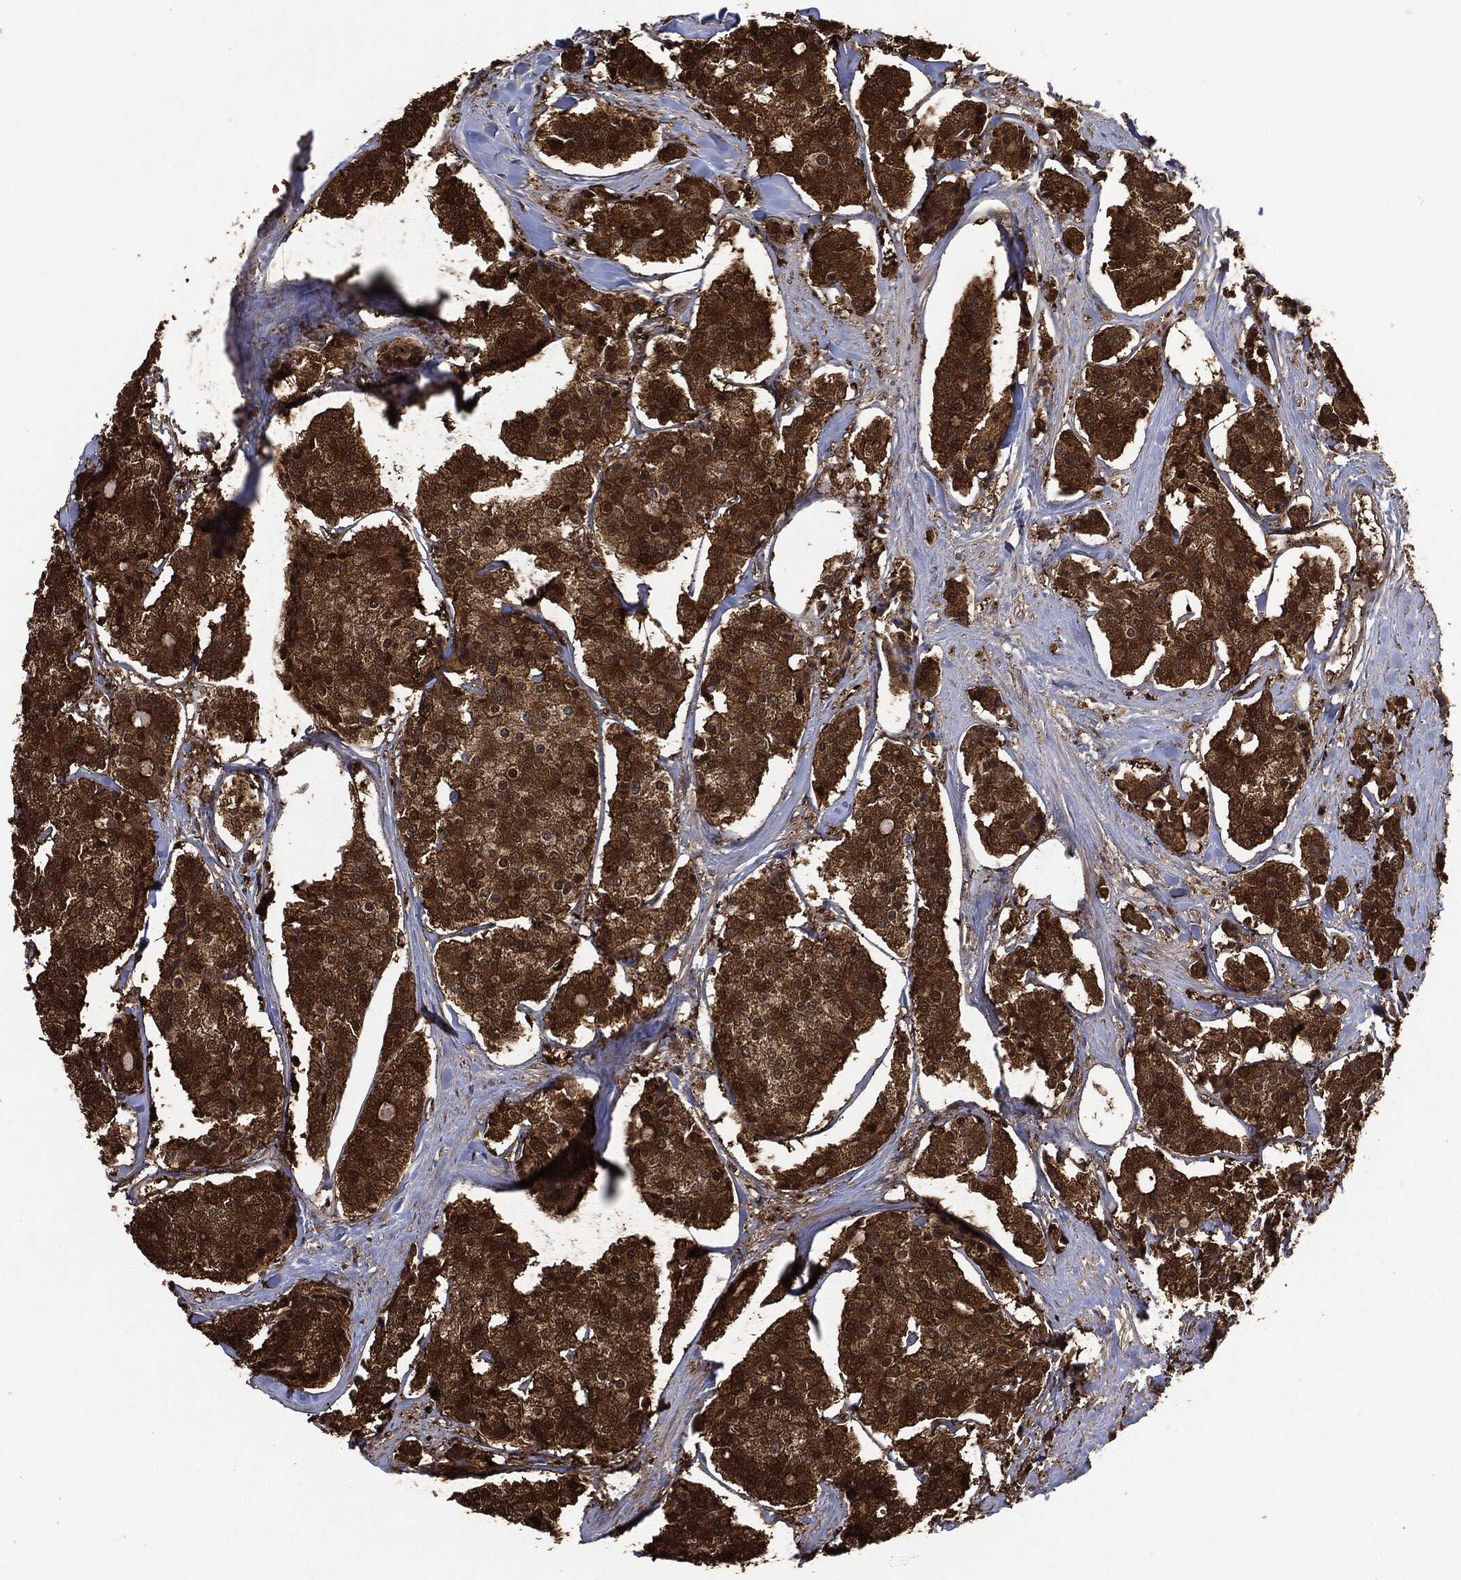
{"staining": {"intensity": "strong", "quantity": ">75%", "location": "cytoplasmic/membranous"}, "tissue": "carcinoid", "cell_type": "Tumor cells", "image_type": "cancer", "snomed": [{"axis": "morphology", "description": "Carcinoid, malignant, NOS"}, {"axis": "topography", "description": "Small intestine"}], "caption": "A high-resolution histopathology image shows immunohistochemistry staining of malignant carcinoid, which exhibits strong cytoplasmic/membranous staining in about >75% of tumor cells. (DAB (3,3'-diaminobenzidine) IHC with brightfield microscopy, high magnification).", "gene": "BRAF", "patient": {"sex": "female", "age": 65}}